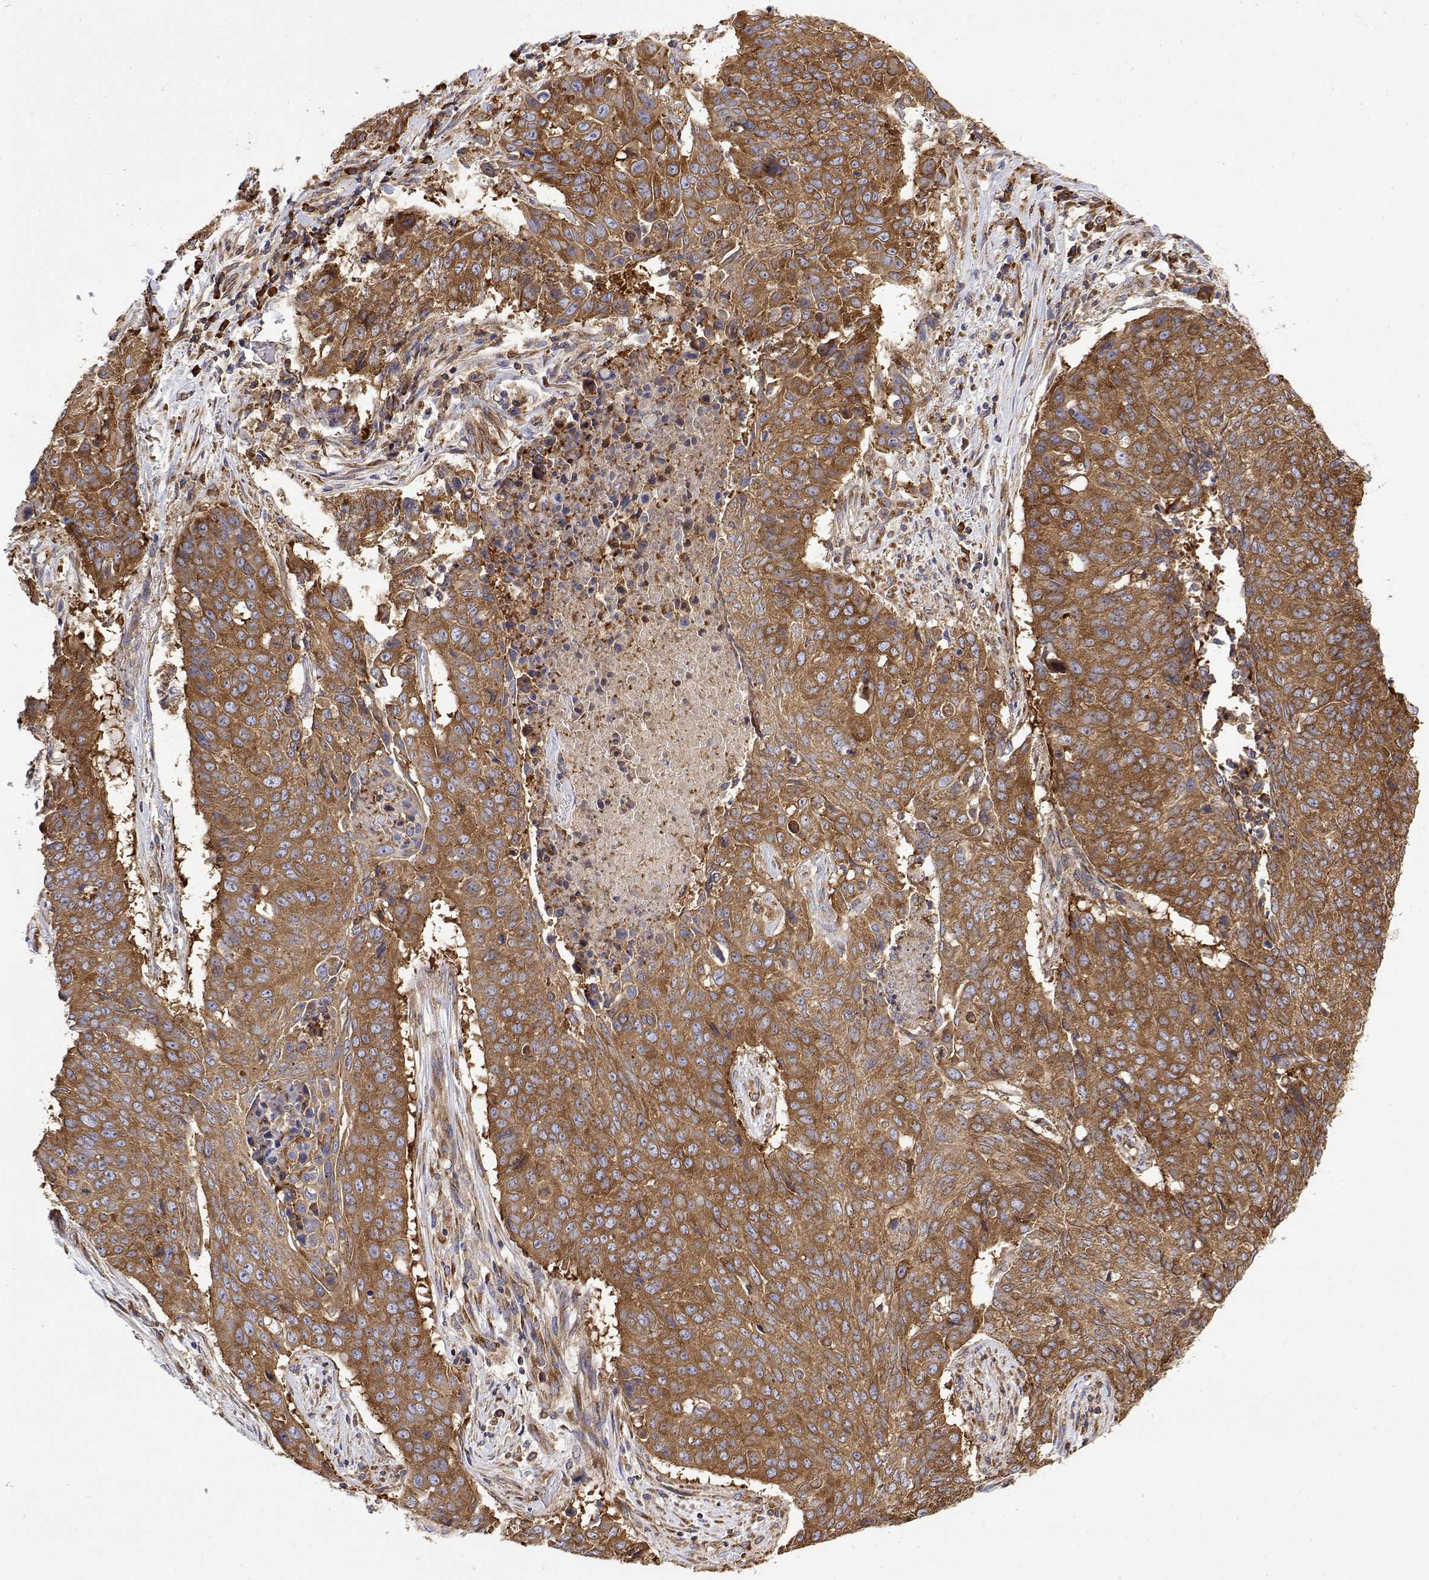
{"staining": {"intensity": "moderate", "quantity": ">75%", "location": "cytoplasmic/membranous"}, "tissue": "lung cancer", "cell_type": "Tumor cells", "image_type": "cancer", "snomed": [{"axis": "morphology", "description": "Normal tissue, NOS"}, {"axis": "morphology", "description": "Squamous cell carcinoma, NOS"}, {"axis": "topography", "description": "Bronchus"}, {"axis": "topography", "description": "Lung"}], "caption": "Moderate cytoplasmic/membranous positivity for a protein is seen in about >75% of tumor cells of lung squamous cell carcinoma using IHC.", "gene": "EEF1G", "patient": {"sex": "male", "age": 64}}